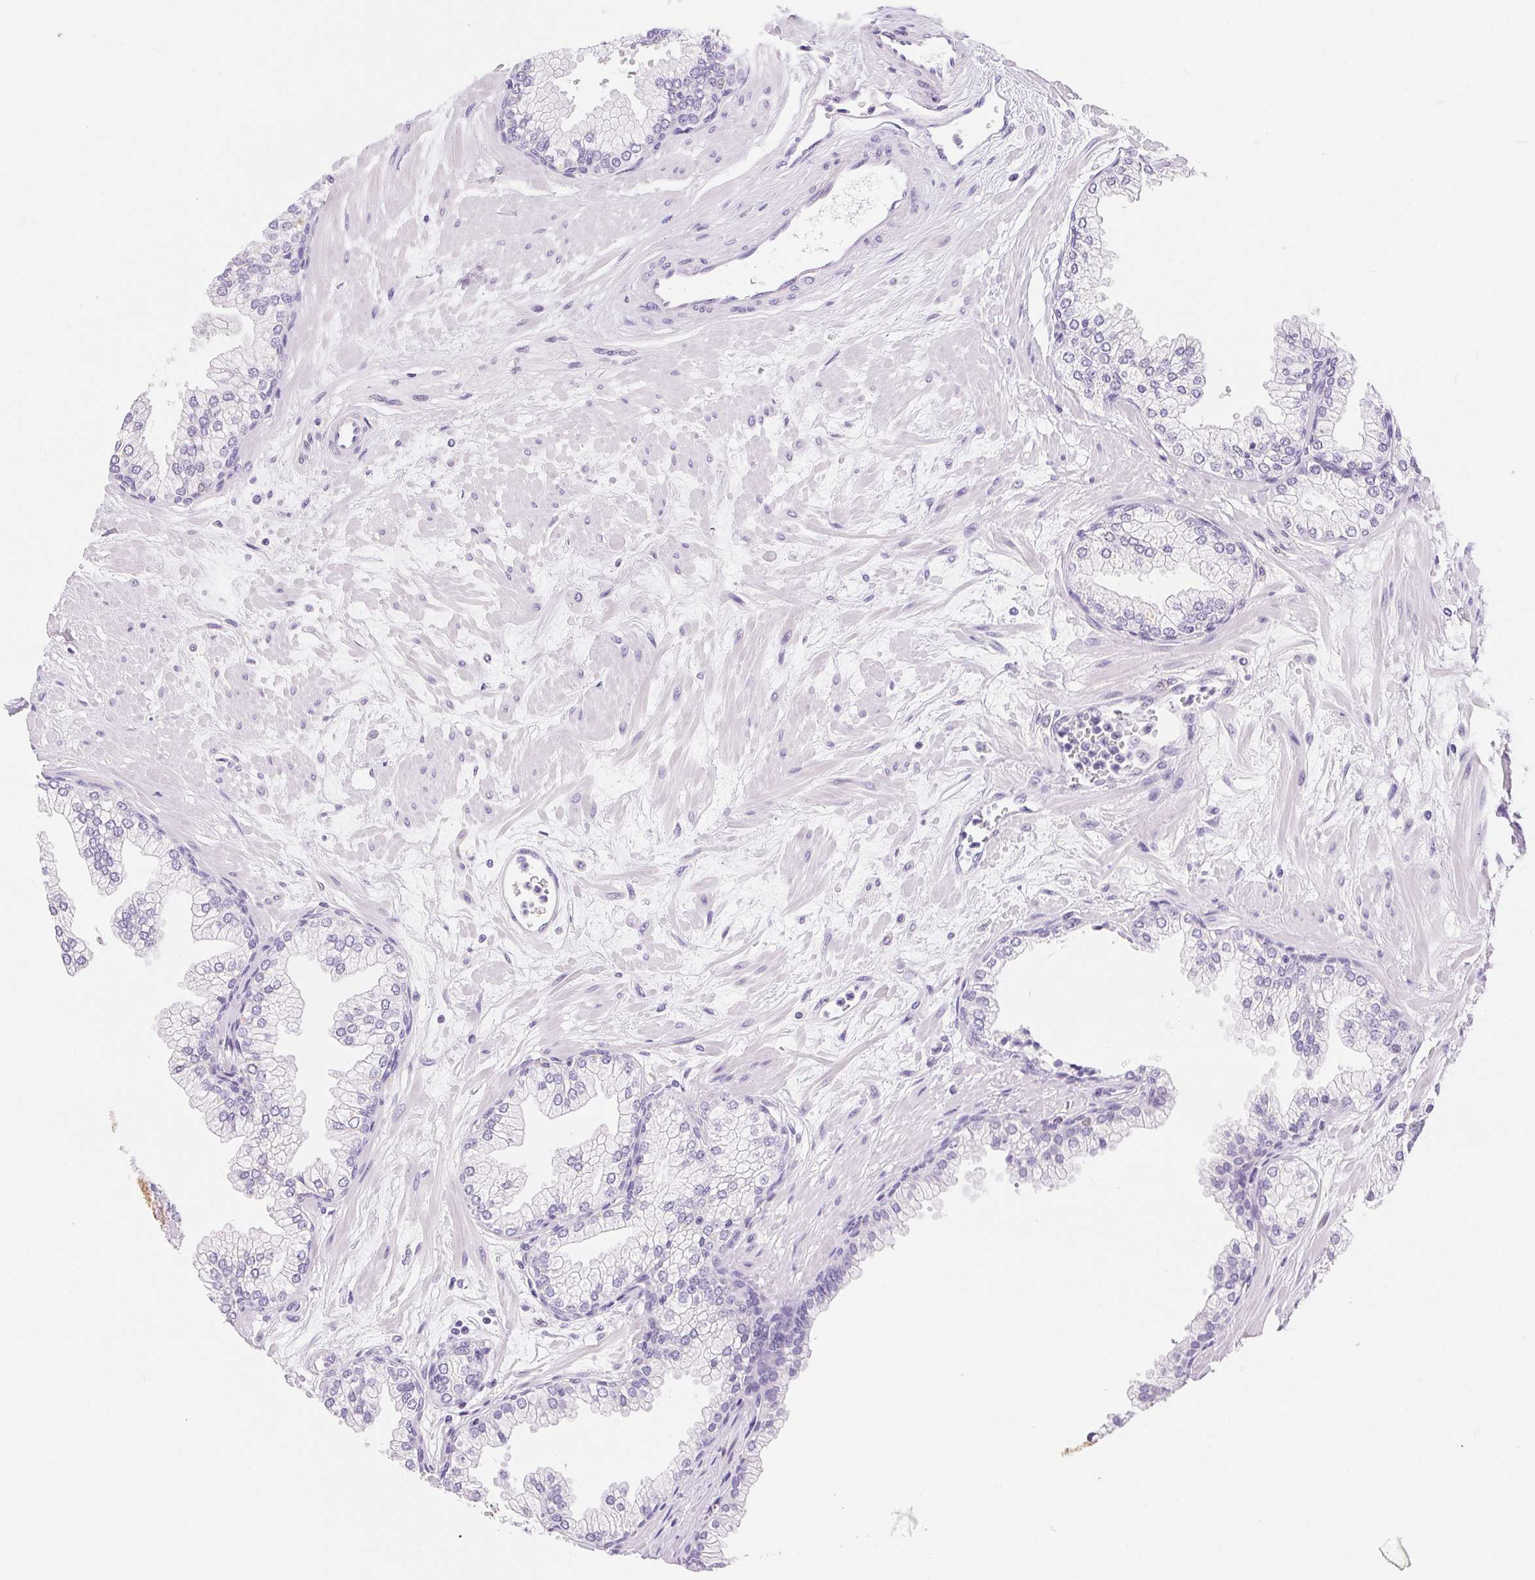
{"staining": {"intensity": "negative", "quantity": "none", "location": "none"}, "tissue": "prostate", "cell_type": "Glandular cells", "image_type": "normal", "snomed": [{"axis": "morphology", "description": "Normal tissue, NOS"}, {"axis": "topography", "description": "Prostate"}, {"axis": "topography", "description": "Peripheral nerve tissue"}], "caption": "The micrograph reveals no staining of glandular cells in unremarkable prostate.", "gene": "ASGR2", "patient": {"sex": "male", "age": 61}}